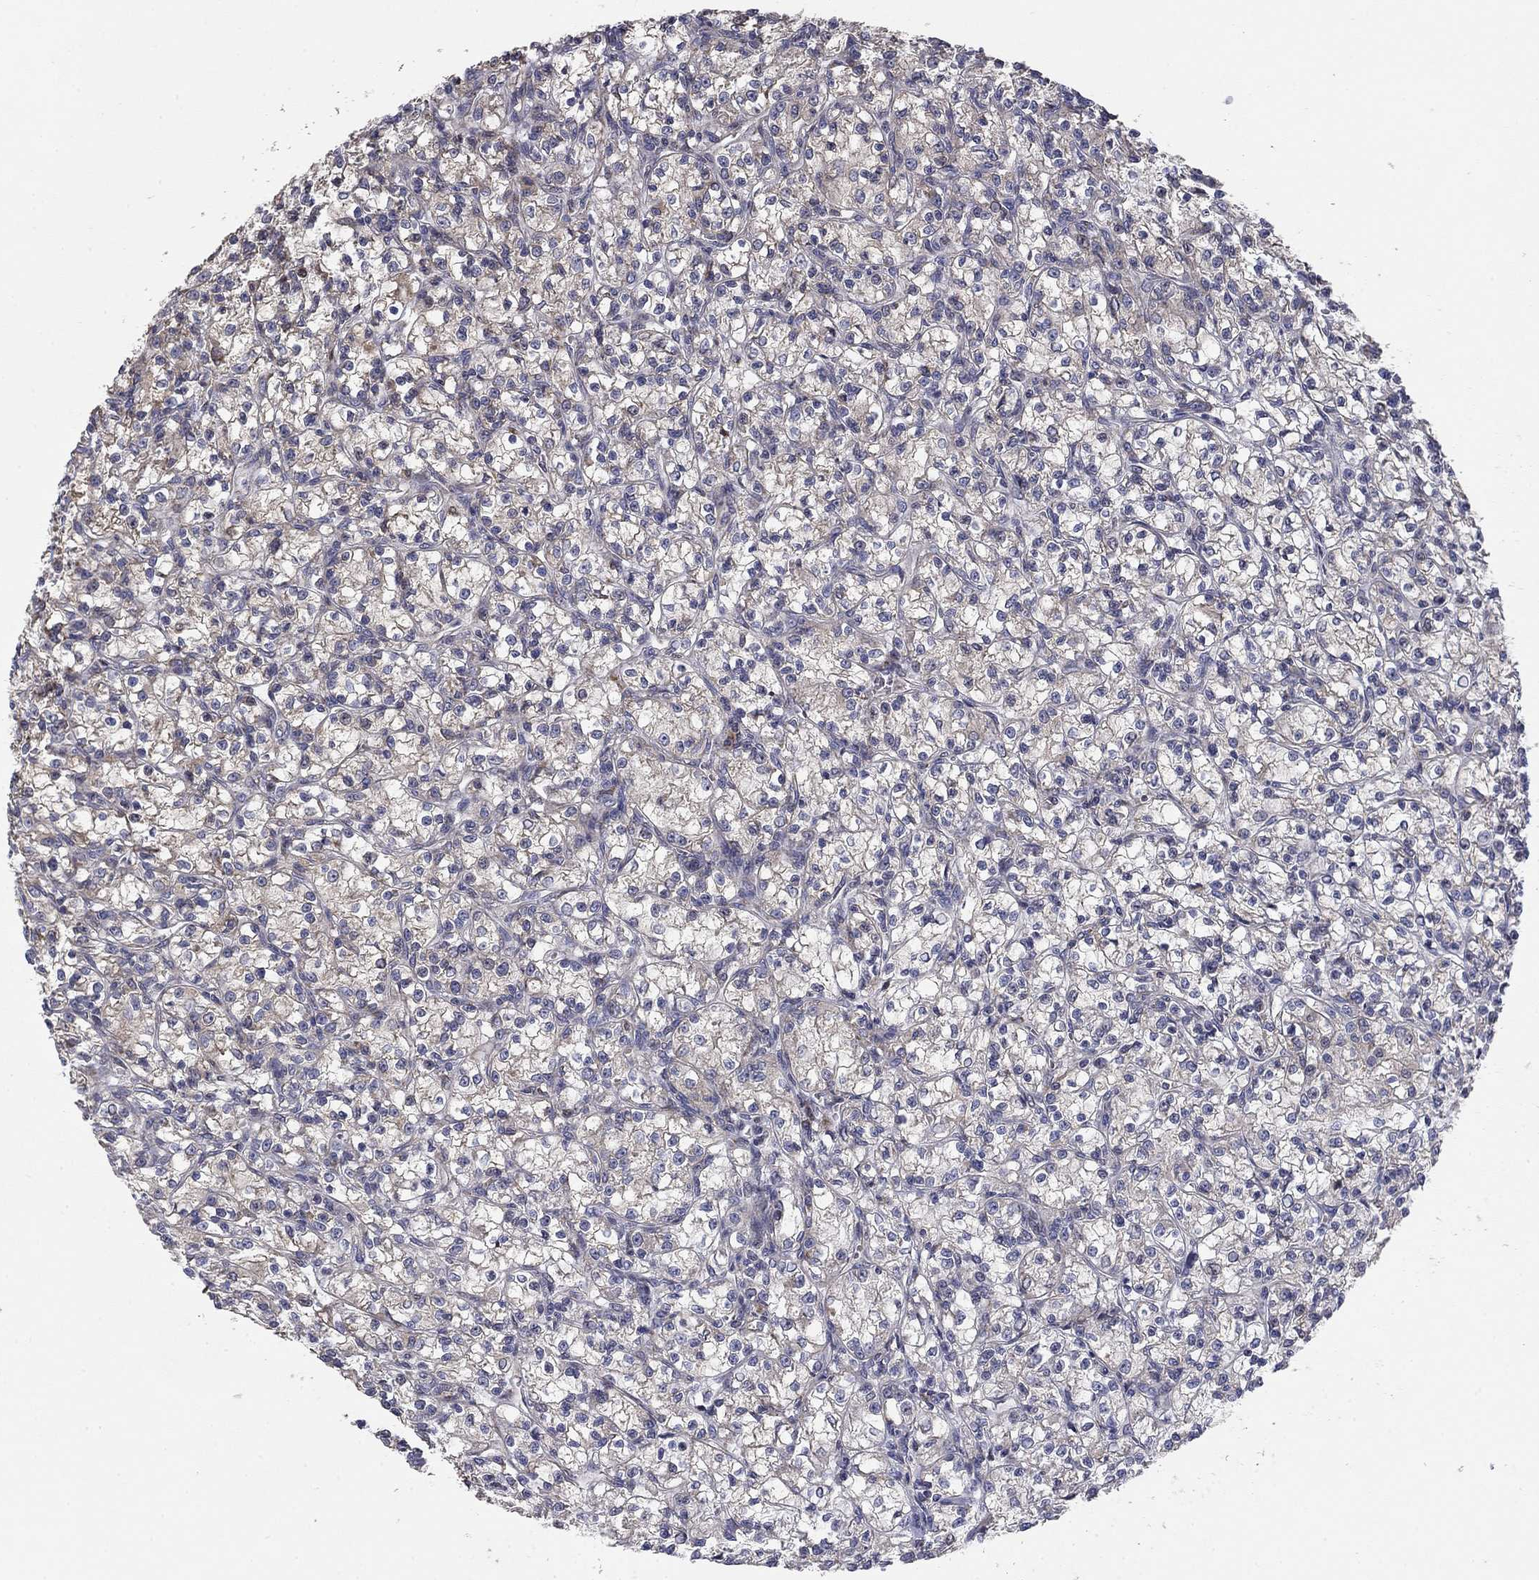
{"staining": {"intensity": "negative", "quantity": "none", "location": "none"}, "tissue": "renal cancer", "cell_type": "Tumor cells", "image_type": "cancer", "snomed": [{"axis": "morphology", "description": "Adenocarcinoma, NOS"}, {"axis": "topography", "description": "Kidney"}], "caption": "Immunohistochemistry of renal cancer (adenocarcinoma) displays no staining in tumor cells. (DAB (3,3'-diaminobenzidine) IHC, high magnification).", "gene": "MMAA", "patient": {"sex": "female", "age": 59}}